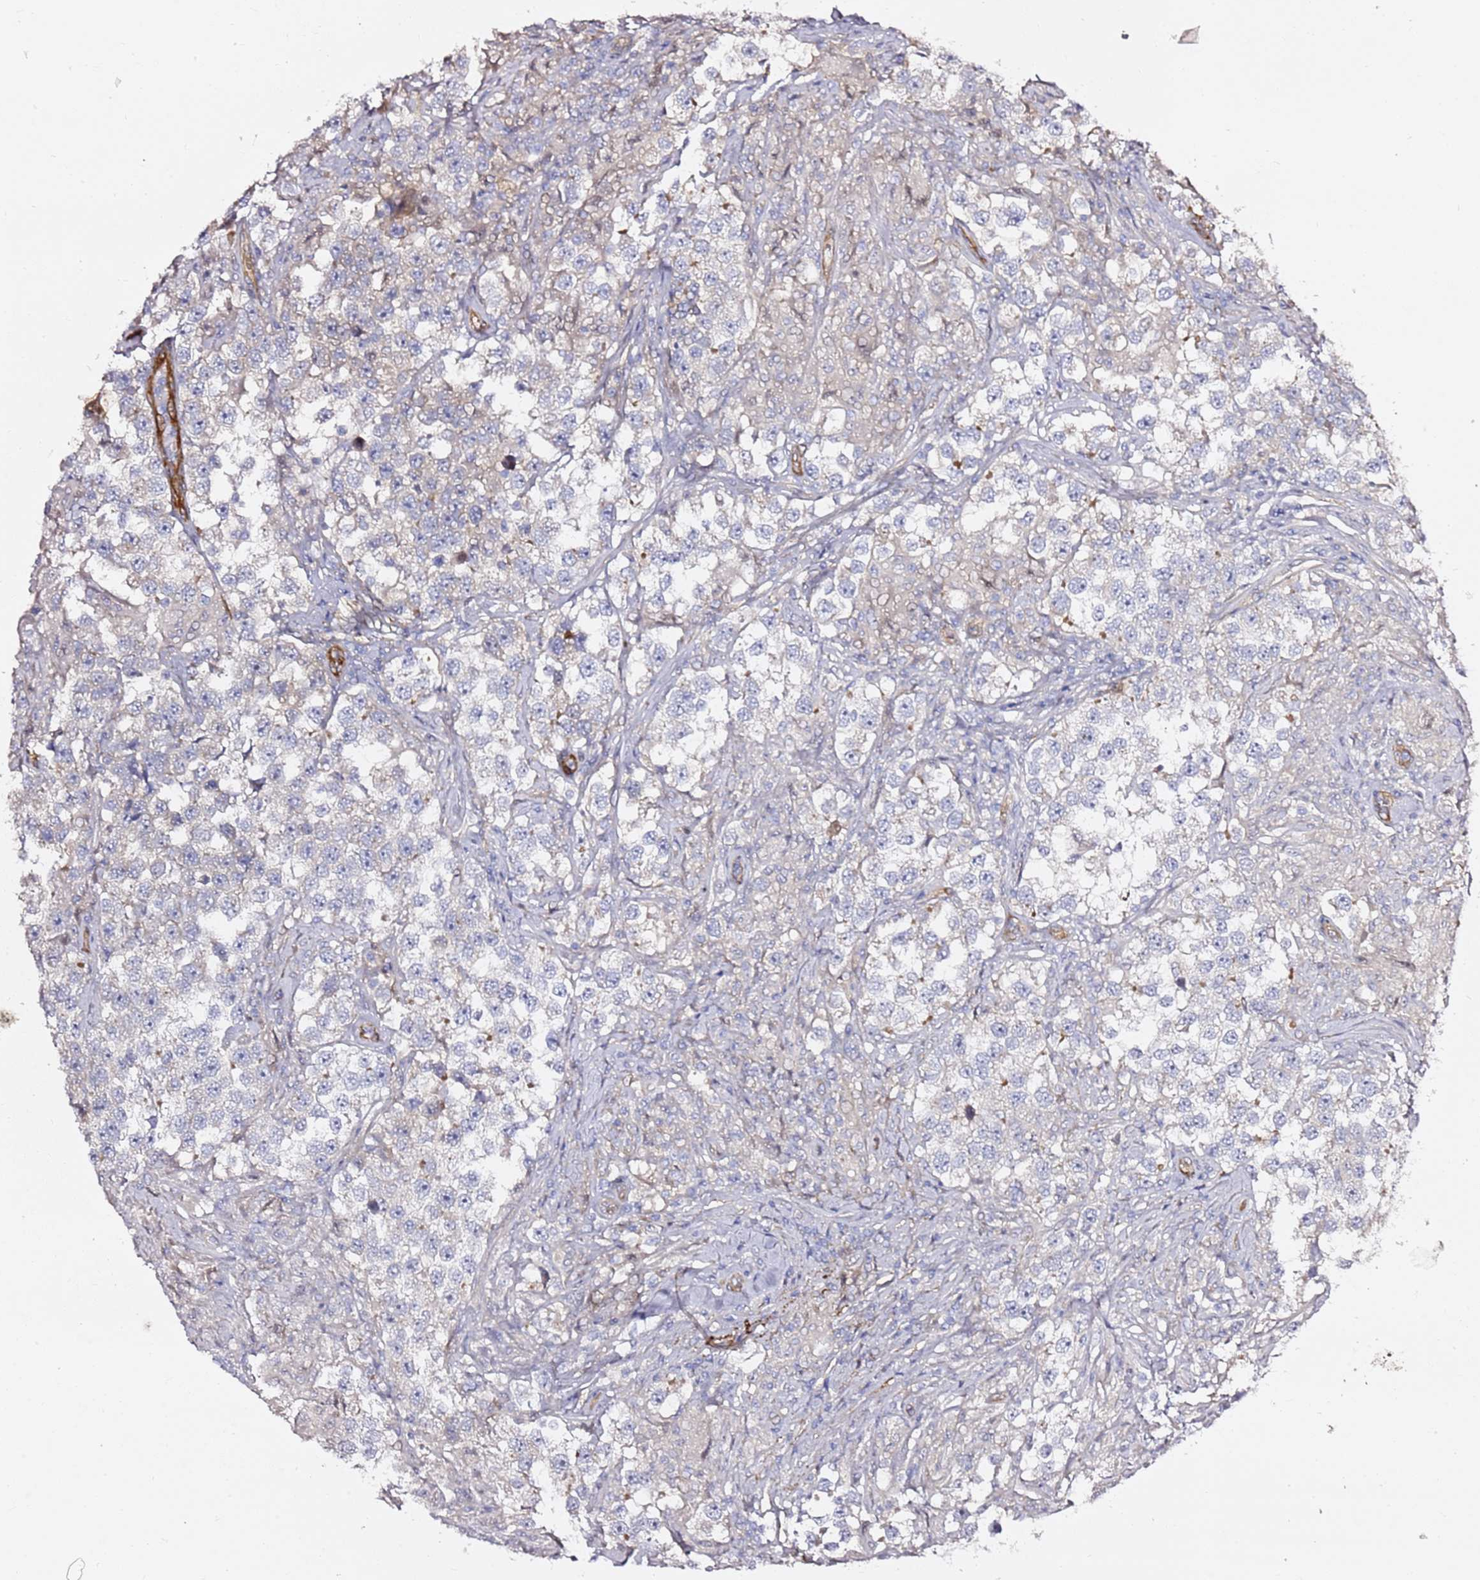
{"staining": {"intensity": "negative", "quantity": "none", "location": "none"}, "tissue": "testis cancer", "cell_type": "Tumor cells", "image_type": "cancer", "snomed": [{"axis": "morphology", "description": "Seminoma, NOS"}, {"axis": "topography", "description": "Testis"}], "caption": "Tumor cells are negative for brown protein staining in testis cancer (seminoma).", "gene": "EPS8L1", "patient": {"sex": "male", "age": 46}}